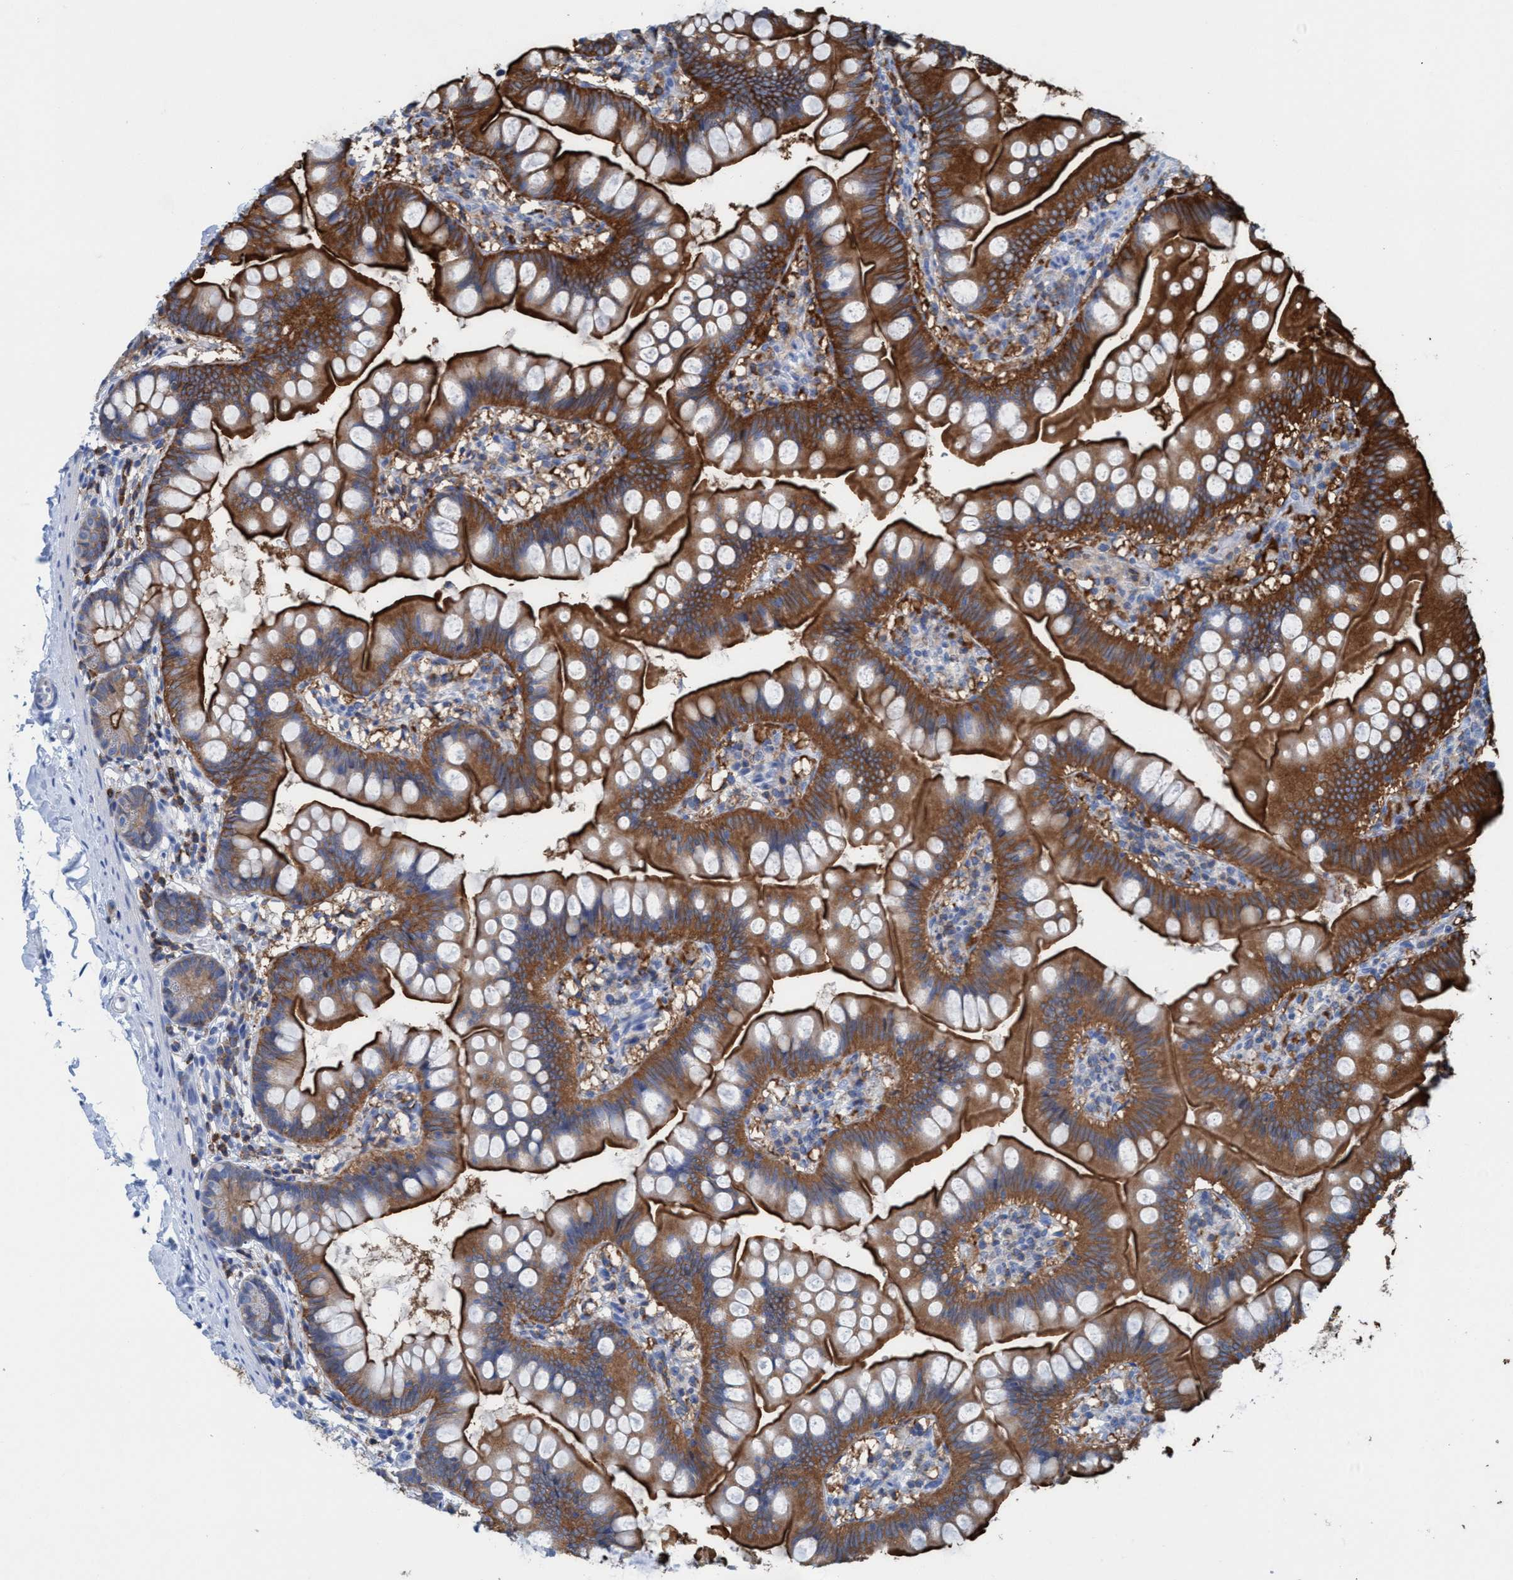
{"staining": {"intensity": "strong", "quantity": ">75%", "location": "cytoplasmic/membranous"}, "tissue": "small intestine", "cell_type": "Glandular cells", "image_type": "normal", "snomed": [{"axis": "morphology", "description": "Normal tissue, NOS"}, {"axis": "topography", "description": "Small intestine"}], "caption": "The micrograph demonstrates a brown stain indicating the presence of a protein in the cytoplasmic/membranous of glandular cells in small intestine.", "gene": "EZR", "patient": {"sex": "male", "age": 7}}